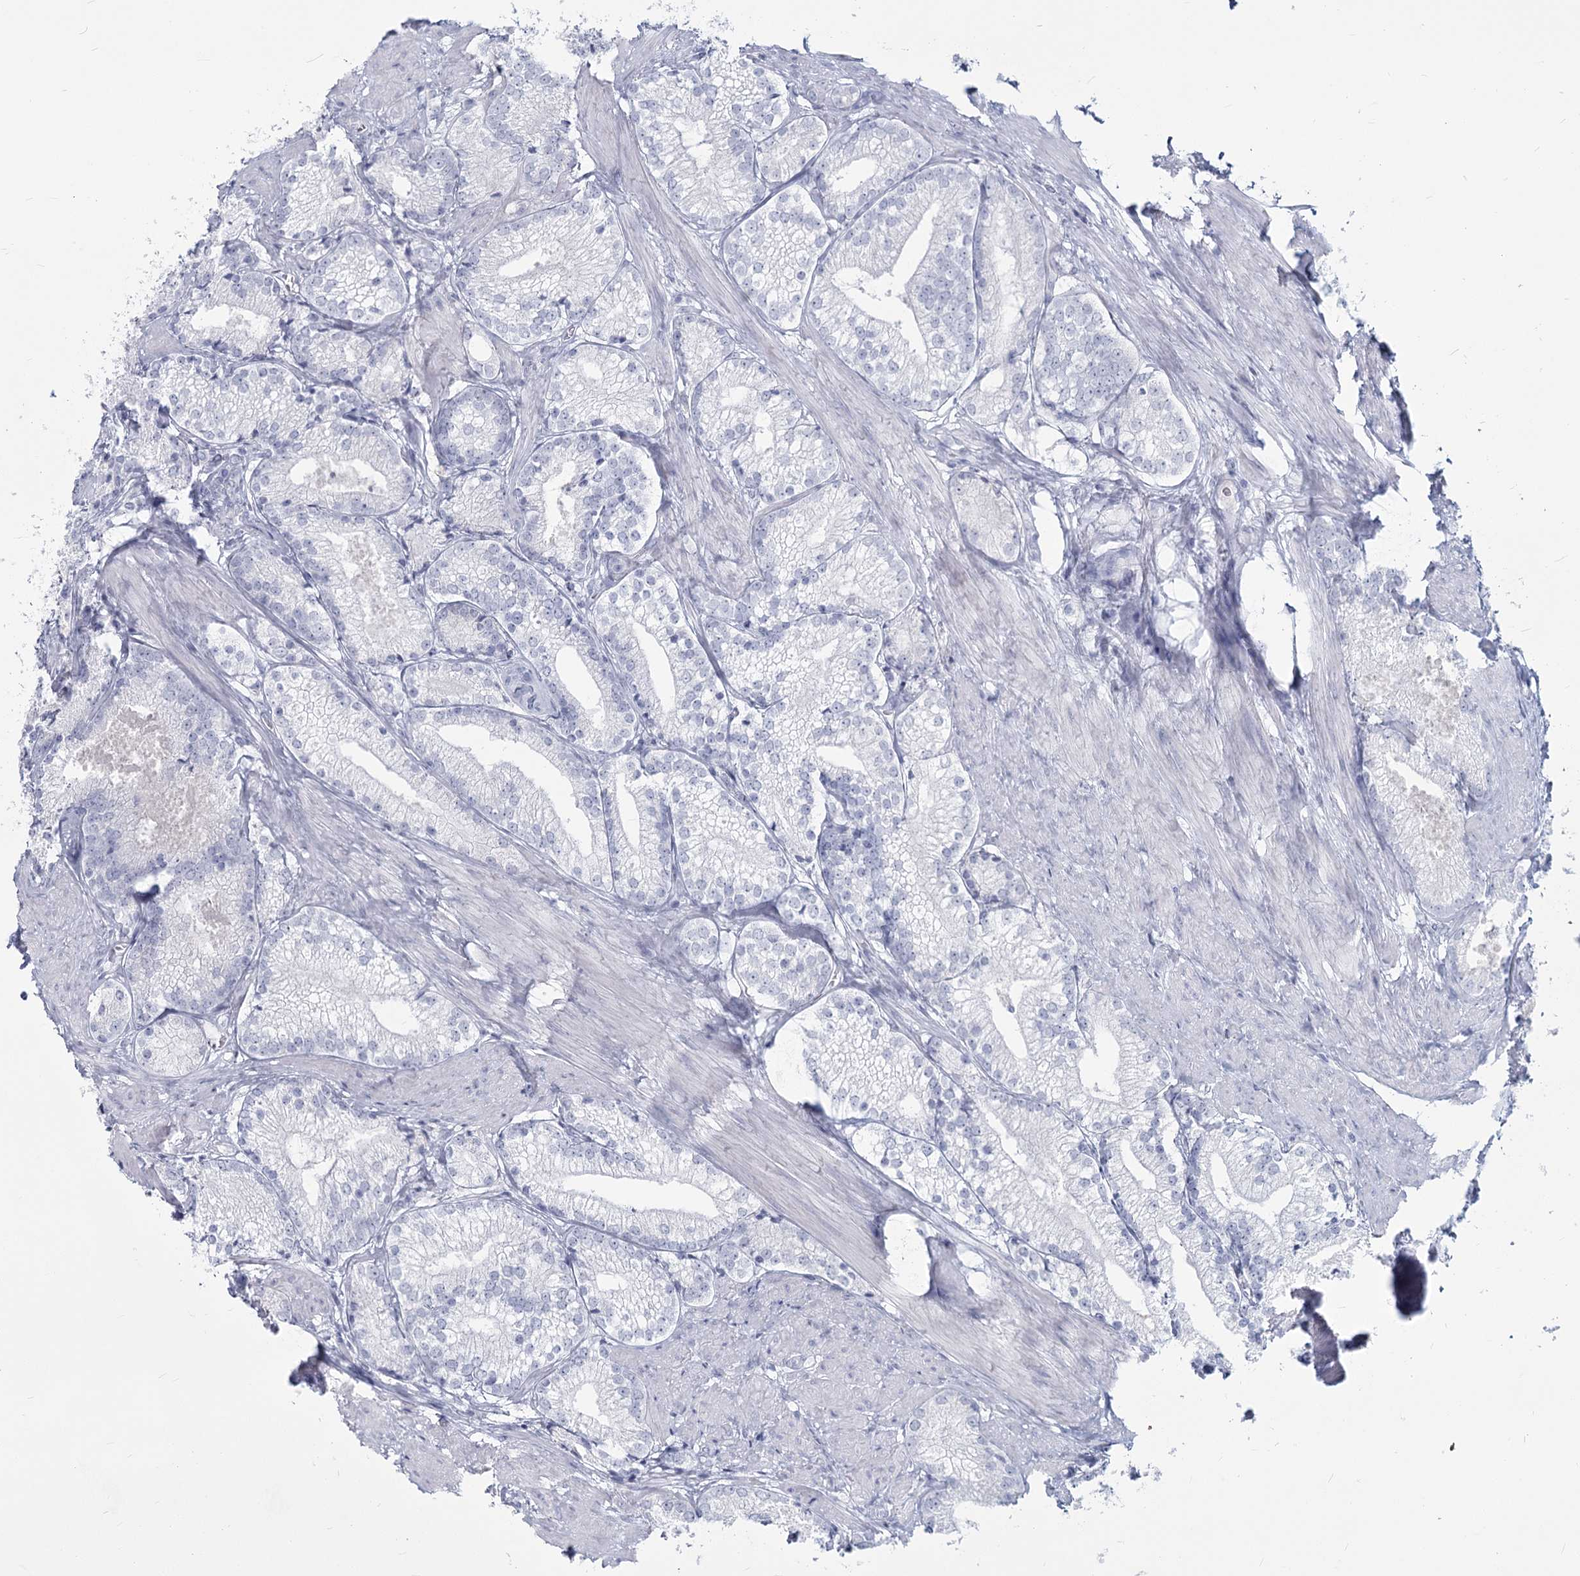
{"staining": {"intensity": "negative", "quantity": "none", "location": "none"}, "tissue": "prostate cancer", "cell_type": "Tumor cells", "image_type": "cancer", "snomed": [{"axis": "morphology", "description": "Adenocarcinoma, High grade"}, {"axis": "topography", "description": "Prostate"}], "caption": "Tumor cells are negative for protein expression in human prostate high-grade adenocarcinoma.", "gene": "SLC6A19", "patient": {"sex": "male", "age": 66}}